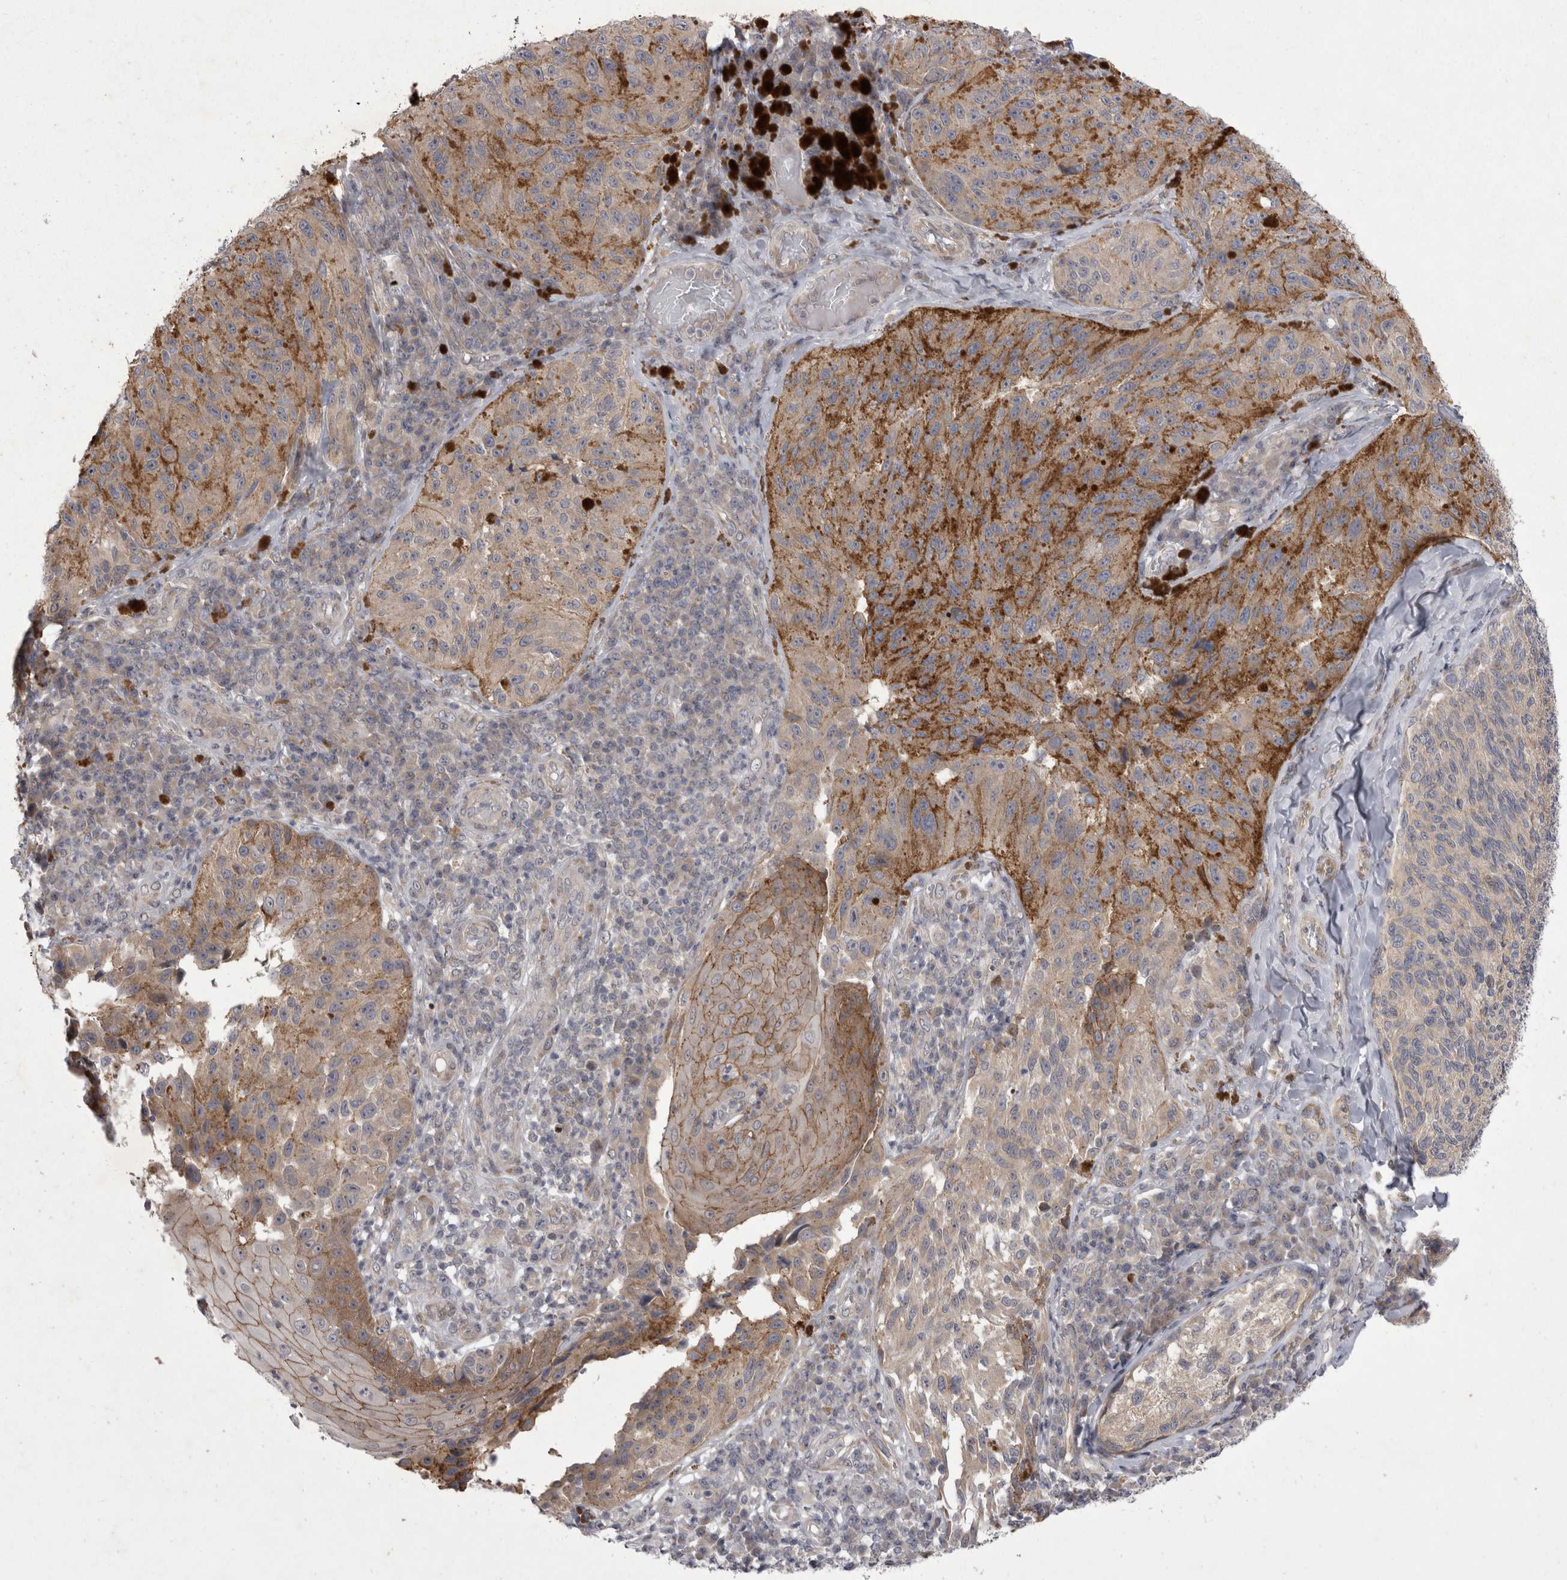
{"staining": {"intensity": "moderate", "quantity": "25%-75%", "location": "cytoplasmic/membranous"}, "tissue": "melanoma", "cell_type": "Tumor cells", "image_type": "cancer", "snomed": [{"axis": "morphology", "description": "Malignant melanoma, NOS"}, {"axis": "topography", "description": "Skin"}], "caption": "Malignant melanoma stained with a protein marker displays moderate staining in tumor cells.", "gene": "NENF", "patient": {"sex": "female", "age": 73}}